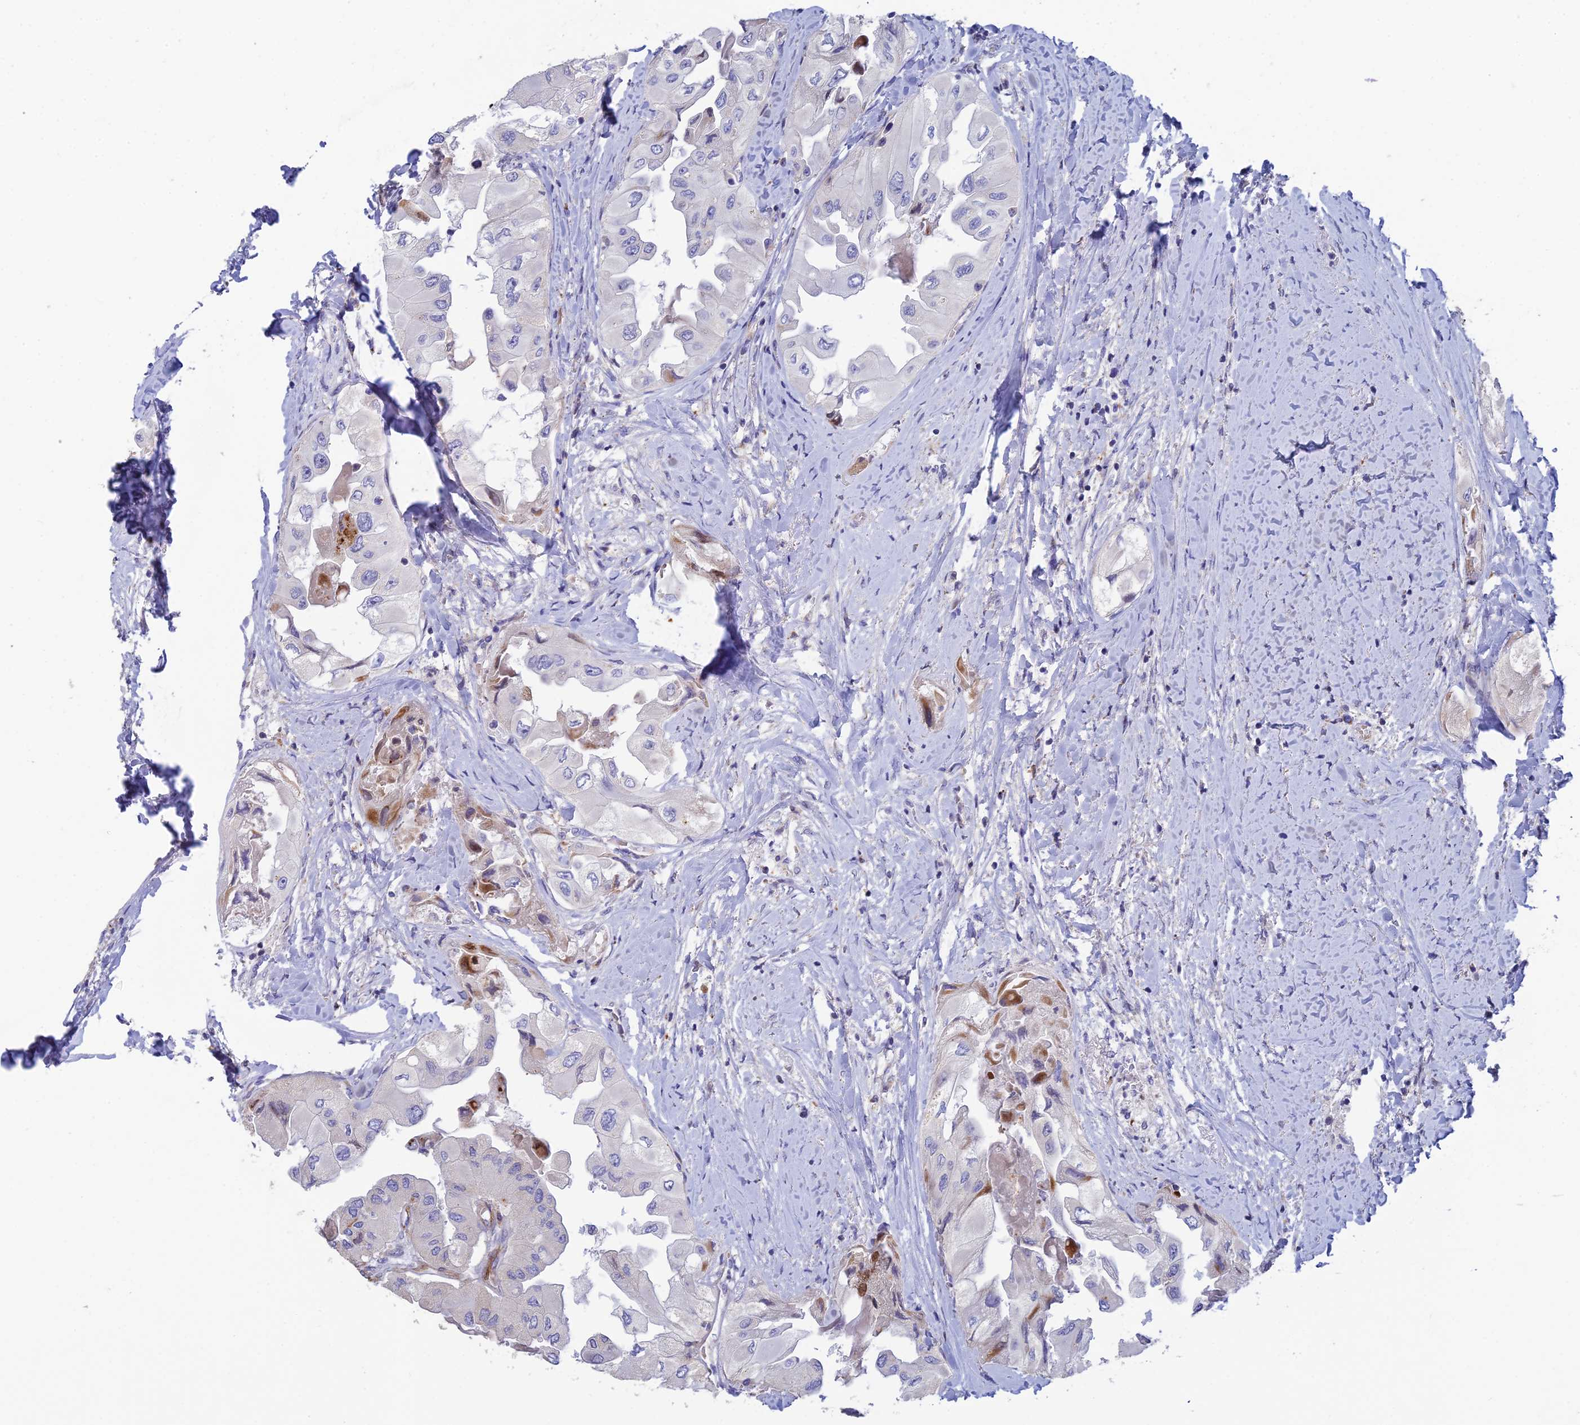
{"staining": {"intensity": "negative", "quantity": "none", "location": "none"}, "tissue": "thyroid cancer", "cell_type": "Tumor cells", "image_type": "cancer", "snomed": [{"axis": "morphology", "description": "Normal tissue, NOS"}, {"axis": "morphology", "description": "Papillary adenocarcinoma, NOS"}, {"axis": "topography", "description": "Thyroid gland"}], "caption": "High power microscopy micrograph of an IHC image of thyroid cancer (papillary adenocarcinoma), revealing no significant staining in tumor cells. (Brightfield microscopy of DAB (3,3'-diaminobenzidine) immunohistochemistry (IHC) at high magnification).", "gene": "CSPG4", "patient": {"sex": "female", "age": 59}}